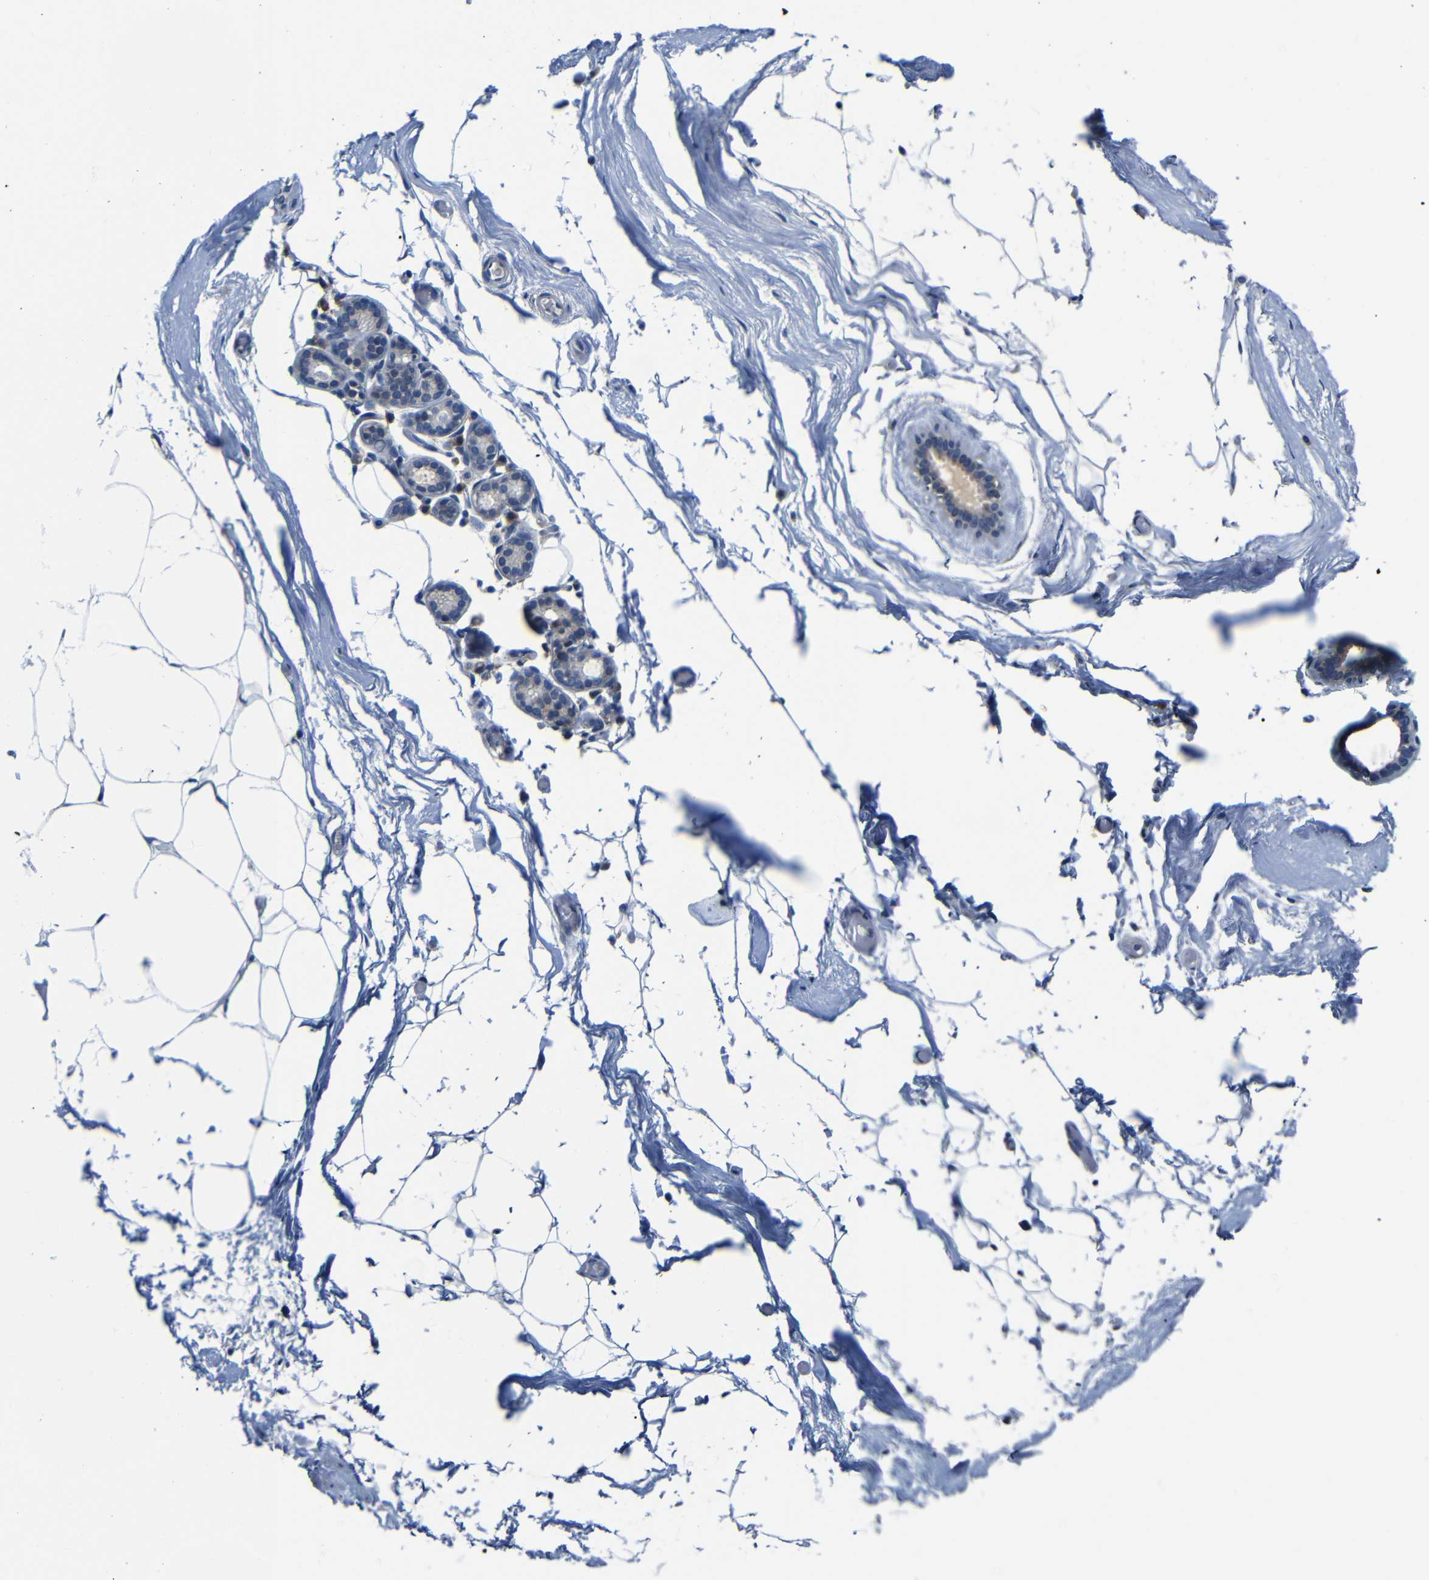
{"staining": {"intensity": "negative", "quantity": "none", "location": "none"}, "tissue": "adipose tissue", "cell_type": "Adipocytes", "image_type": "normal", "snomed": [{"axis": "morphology", "description": "Normal tissue, NOS"}, {"axis": "topography", "description": "Breast"}, {"axis": "topography", "description": "Soft tissue"}], "caption": "A histopathology image of human adipose tissue is negative for staining in adipocytes. (DAB immunohistochemistry (IHC) with hematoxylin counter stain).", "gene": "FKBP14", "patient": {"sex": "female", "age": 75}}